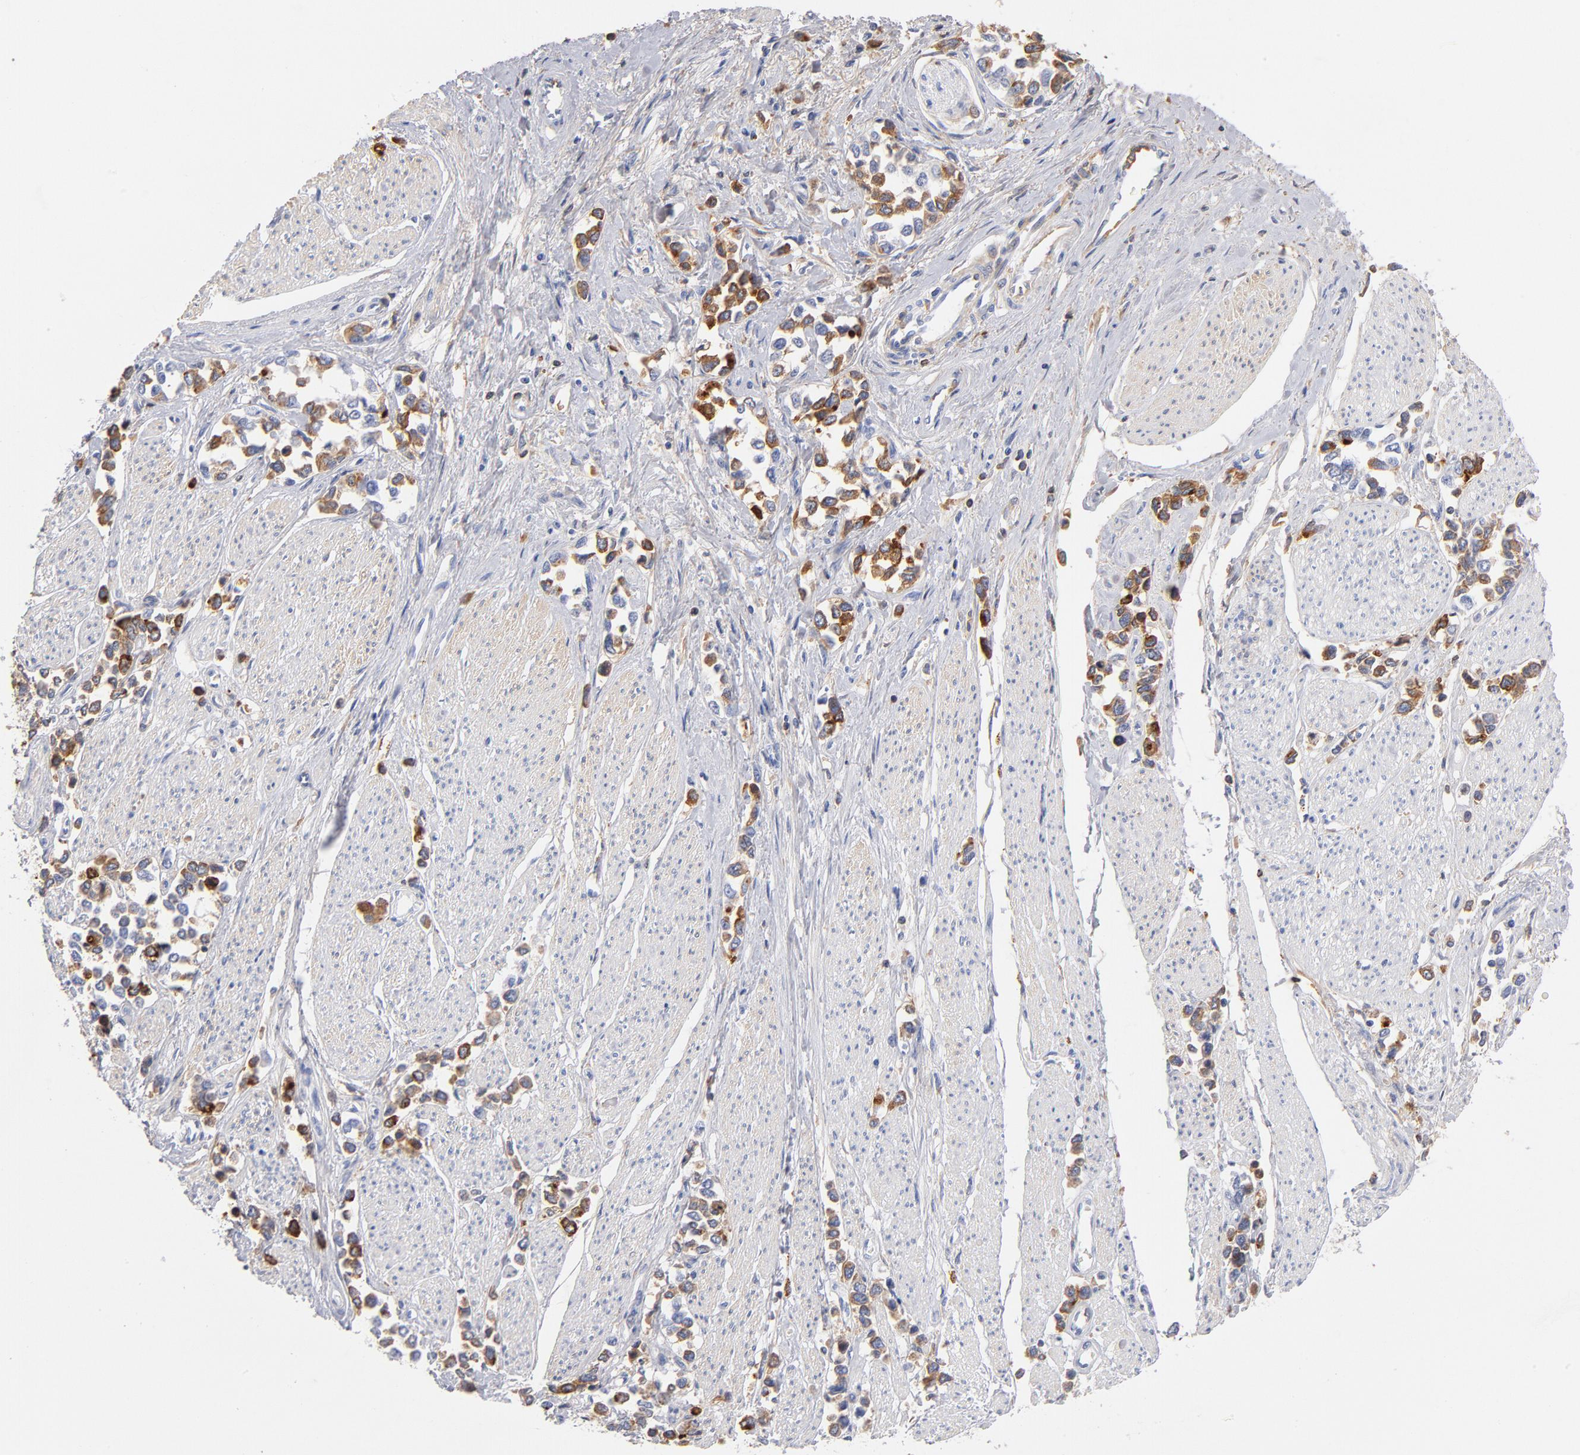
{"staining": {"intensity": "moderate", "quantity": ">75%", "location": "cytoplasmic/membranous"}, "tissue": "stomach cancer", "cell_type": "Tumor cells", "image_type": "cancer", "snomed": [{"axis": "morphology", "description": "Adenocarcinoma, NOS"}, {"axis": "topography", "description": "Stomach, upper"}], "caption": "The immunohistochemical stain shows moderate cytoplasmic/membranous staining in tumor cells of adenocarcinoma (stomach) tissue. (DAB = brown stain, brightfield microscopy at high magnification).", "gene": "C3", "patient": {"sex": "male", "age": 76}}